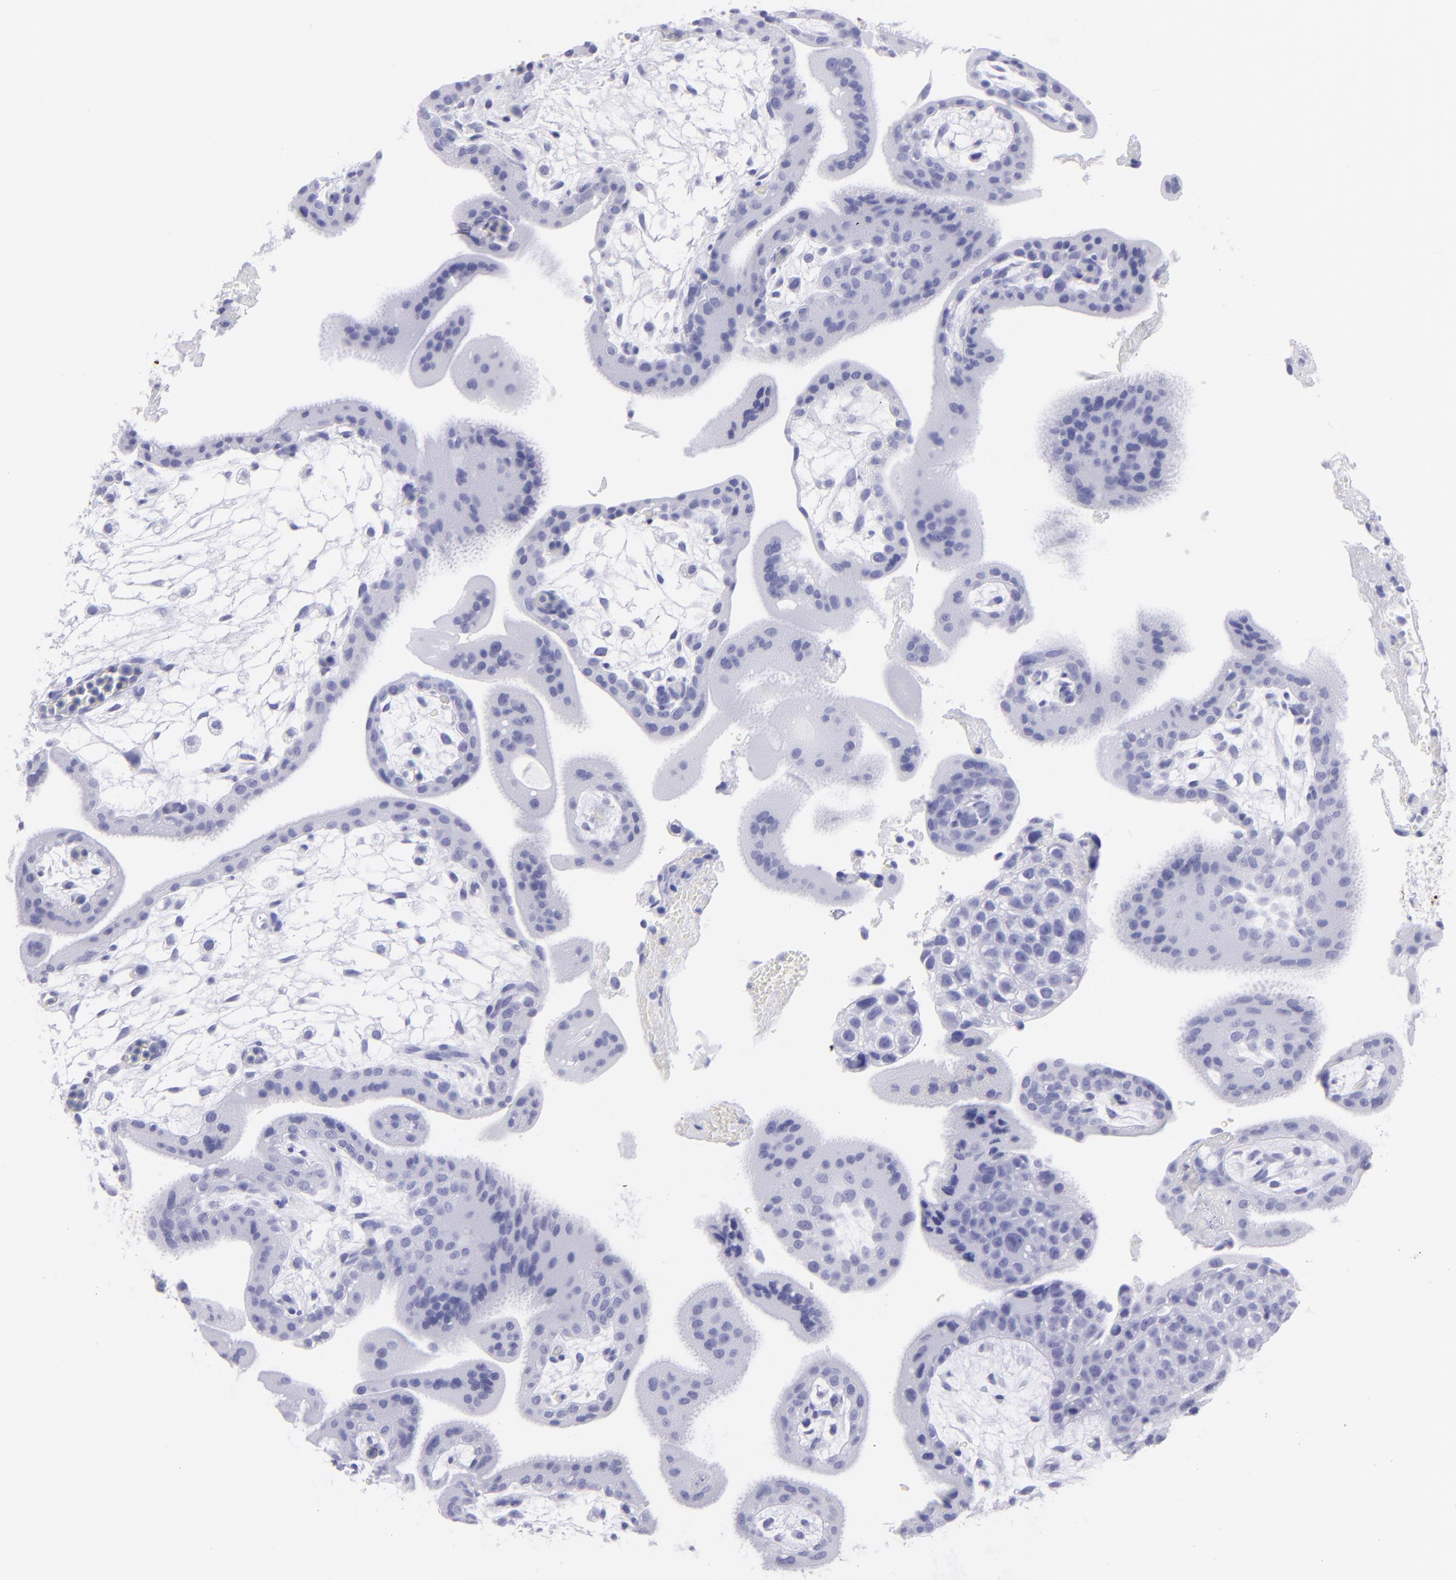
{"staining": {"intensity": "negative", "quantity": "none", "location": "none"}, "tissue": "placenta", "cell_type": "Decidual cells", "image_type": "normal", "snomed": [{"axis": "morphology", "description": "Normal tissue, NOS"}, {"axis": "topography", "description": "Placenta"}], "caption": "DAB (3,3'-diaminobenzidine) immunohistochemical staining of unremarkable placenta demonstrates no significant staining in decidual cells.", "gene": "PIP", "patient": {"sex": "female", "age": 35}}